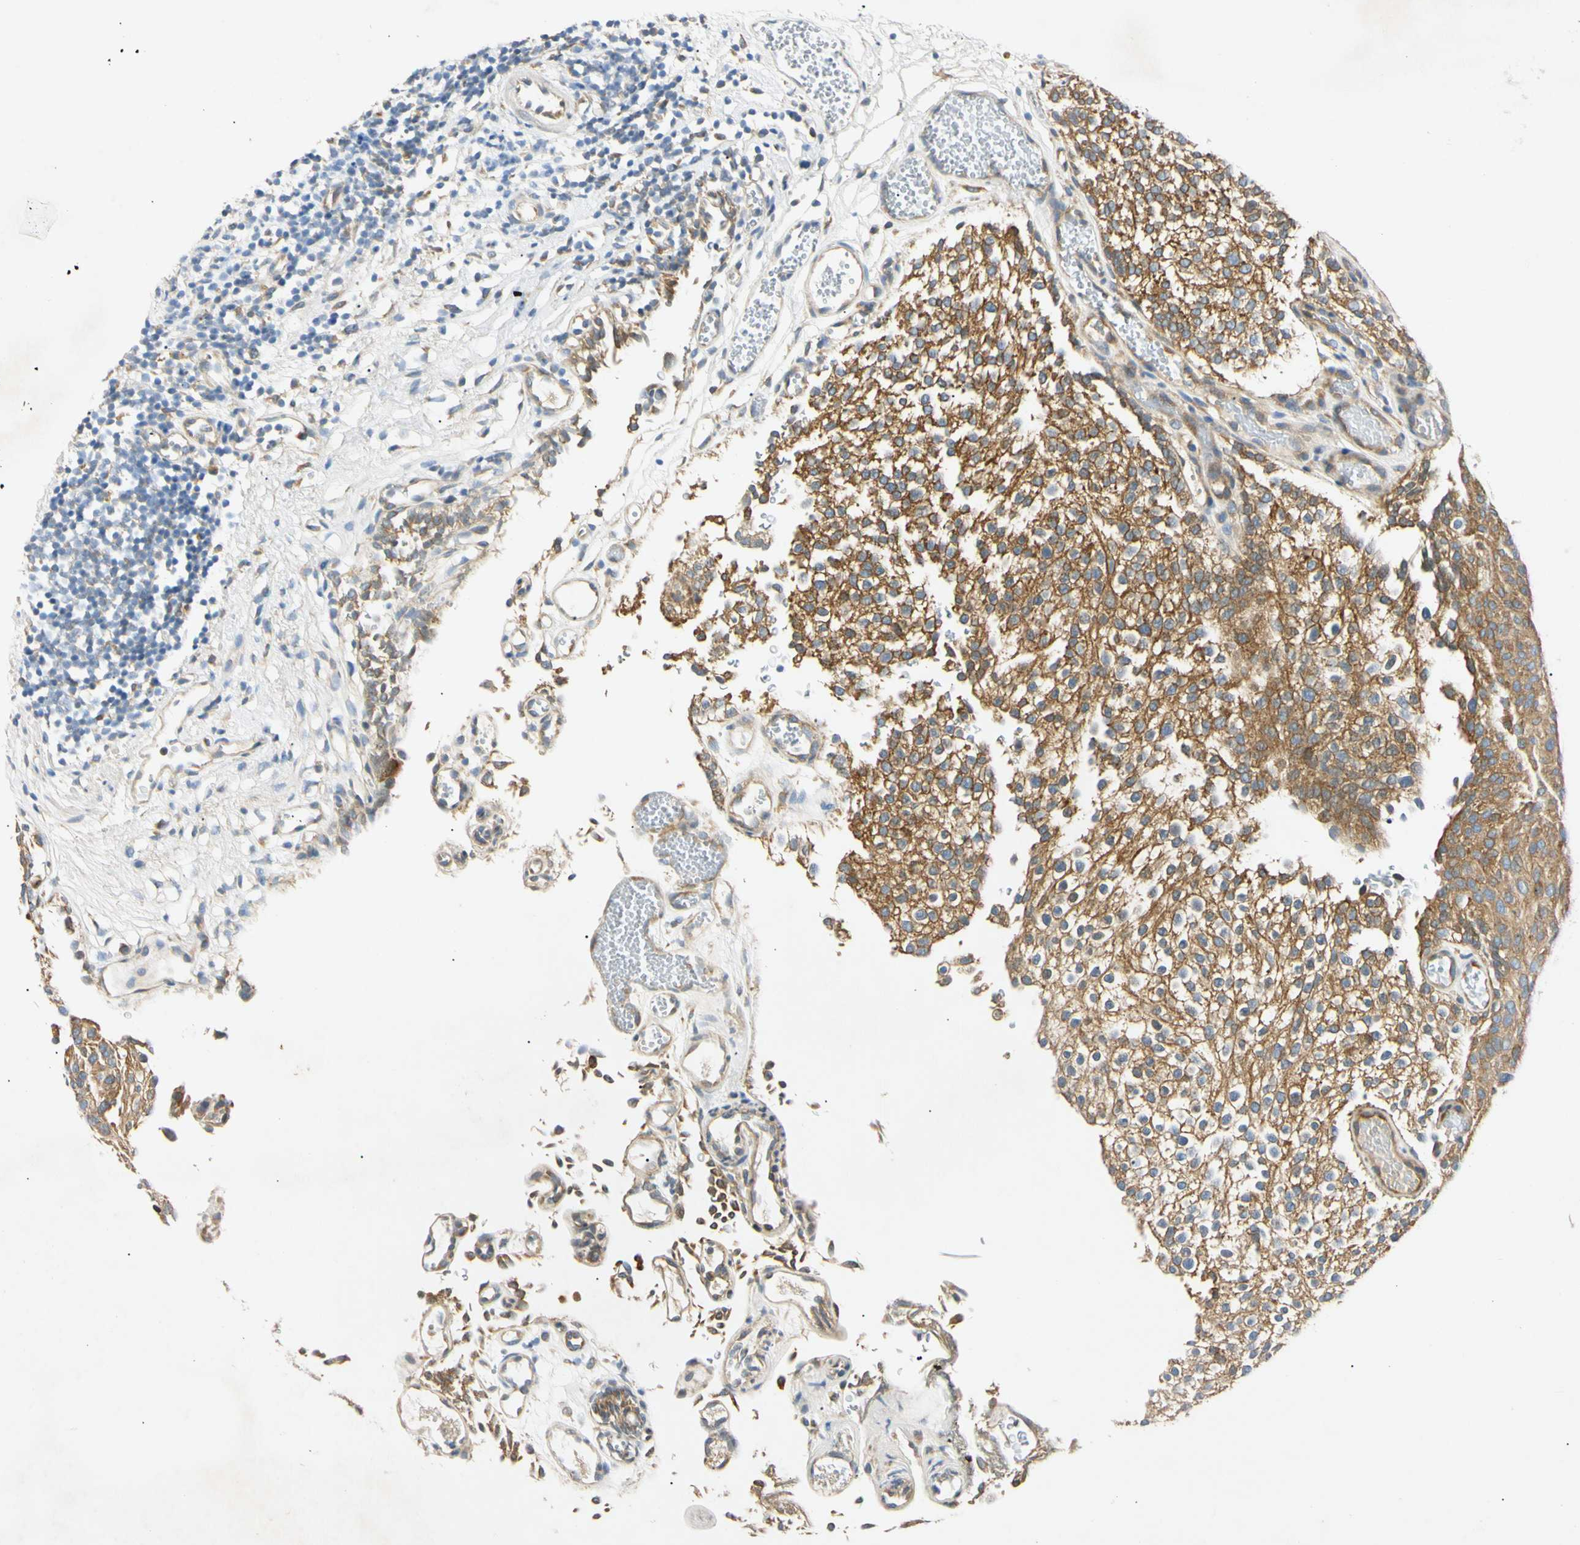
{"staining": {"intensity": "moderate", "quantity": ">75%", "location": "cytoplasmic/membranous"}, "tissue": "urothelial cancer", "cell_type": "Tumor cells", "image_type": "cancer", "snomed": [{"axis": "morphology", "description": "Urothelial carcinoma, Low grade"}, {"axis": "topography", "description": "Urinary bladder"}], "caption": "Protein analysis of low-grade urothelial carcinoma tissue exhibits moderate cytoplasmic/membranous expression in approximately >75% of tumor cells.", "gene": "DNAJB12", "patient": {"sex": "male", "age": 78}}